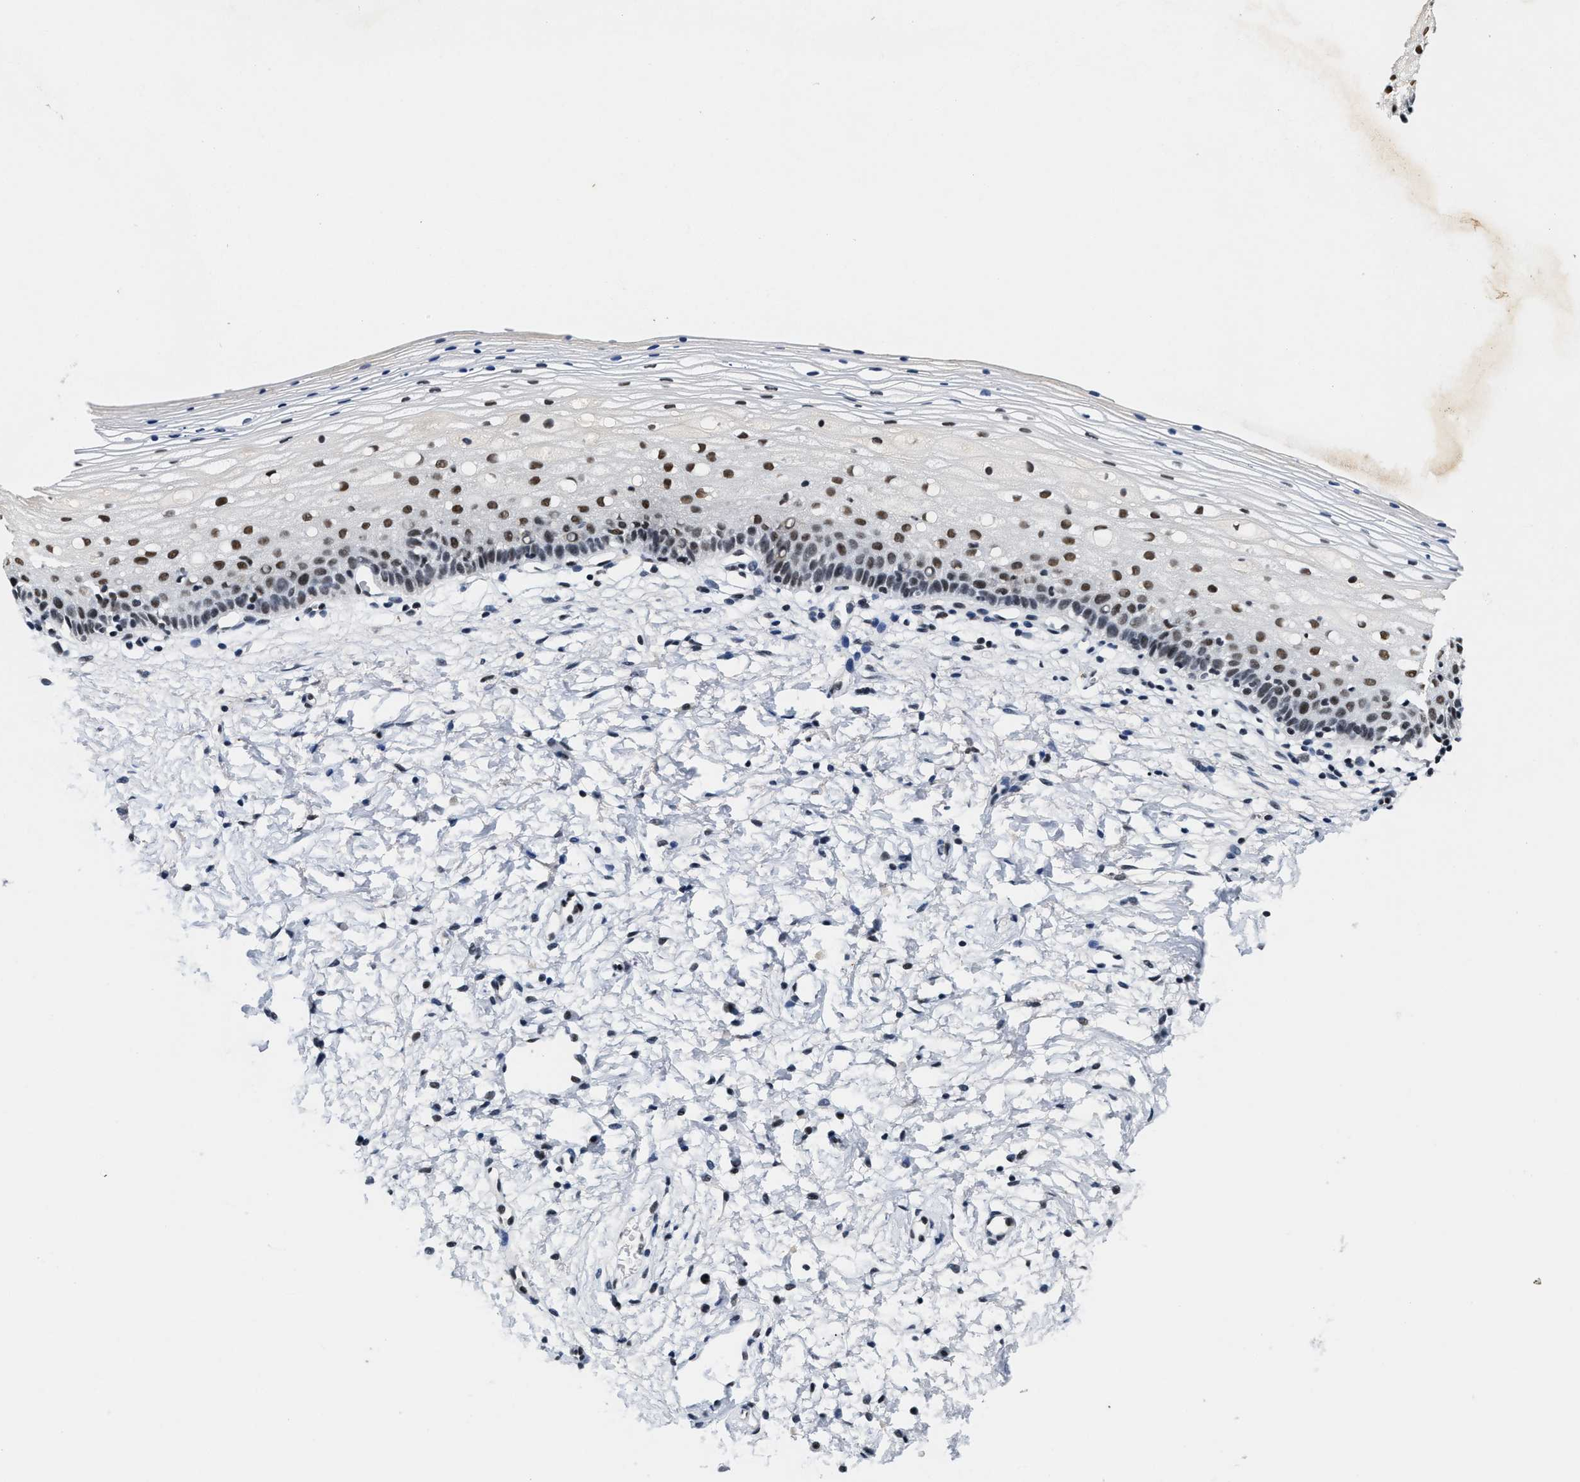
{"staining": {"intensity": "weak", "quantity": ">75%", "location": "nuclear"}, "tissue": "cervix", "cell_type": "Glandular cells", "image_type": "normal", "snomed": [{"axis": "morphology", "description": "Normal tissue, NOS"}, {"axis": "topography", "description": "Cervix"}], "caption": "This is a micrograph of immunohistochemistry (IHC) staining of unremarkable cervix, which shows weak expression in the nuclear of glandular cells.", "gene": "INIP", "patient": {"sex": "female", "age": 72}}